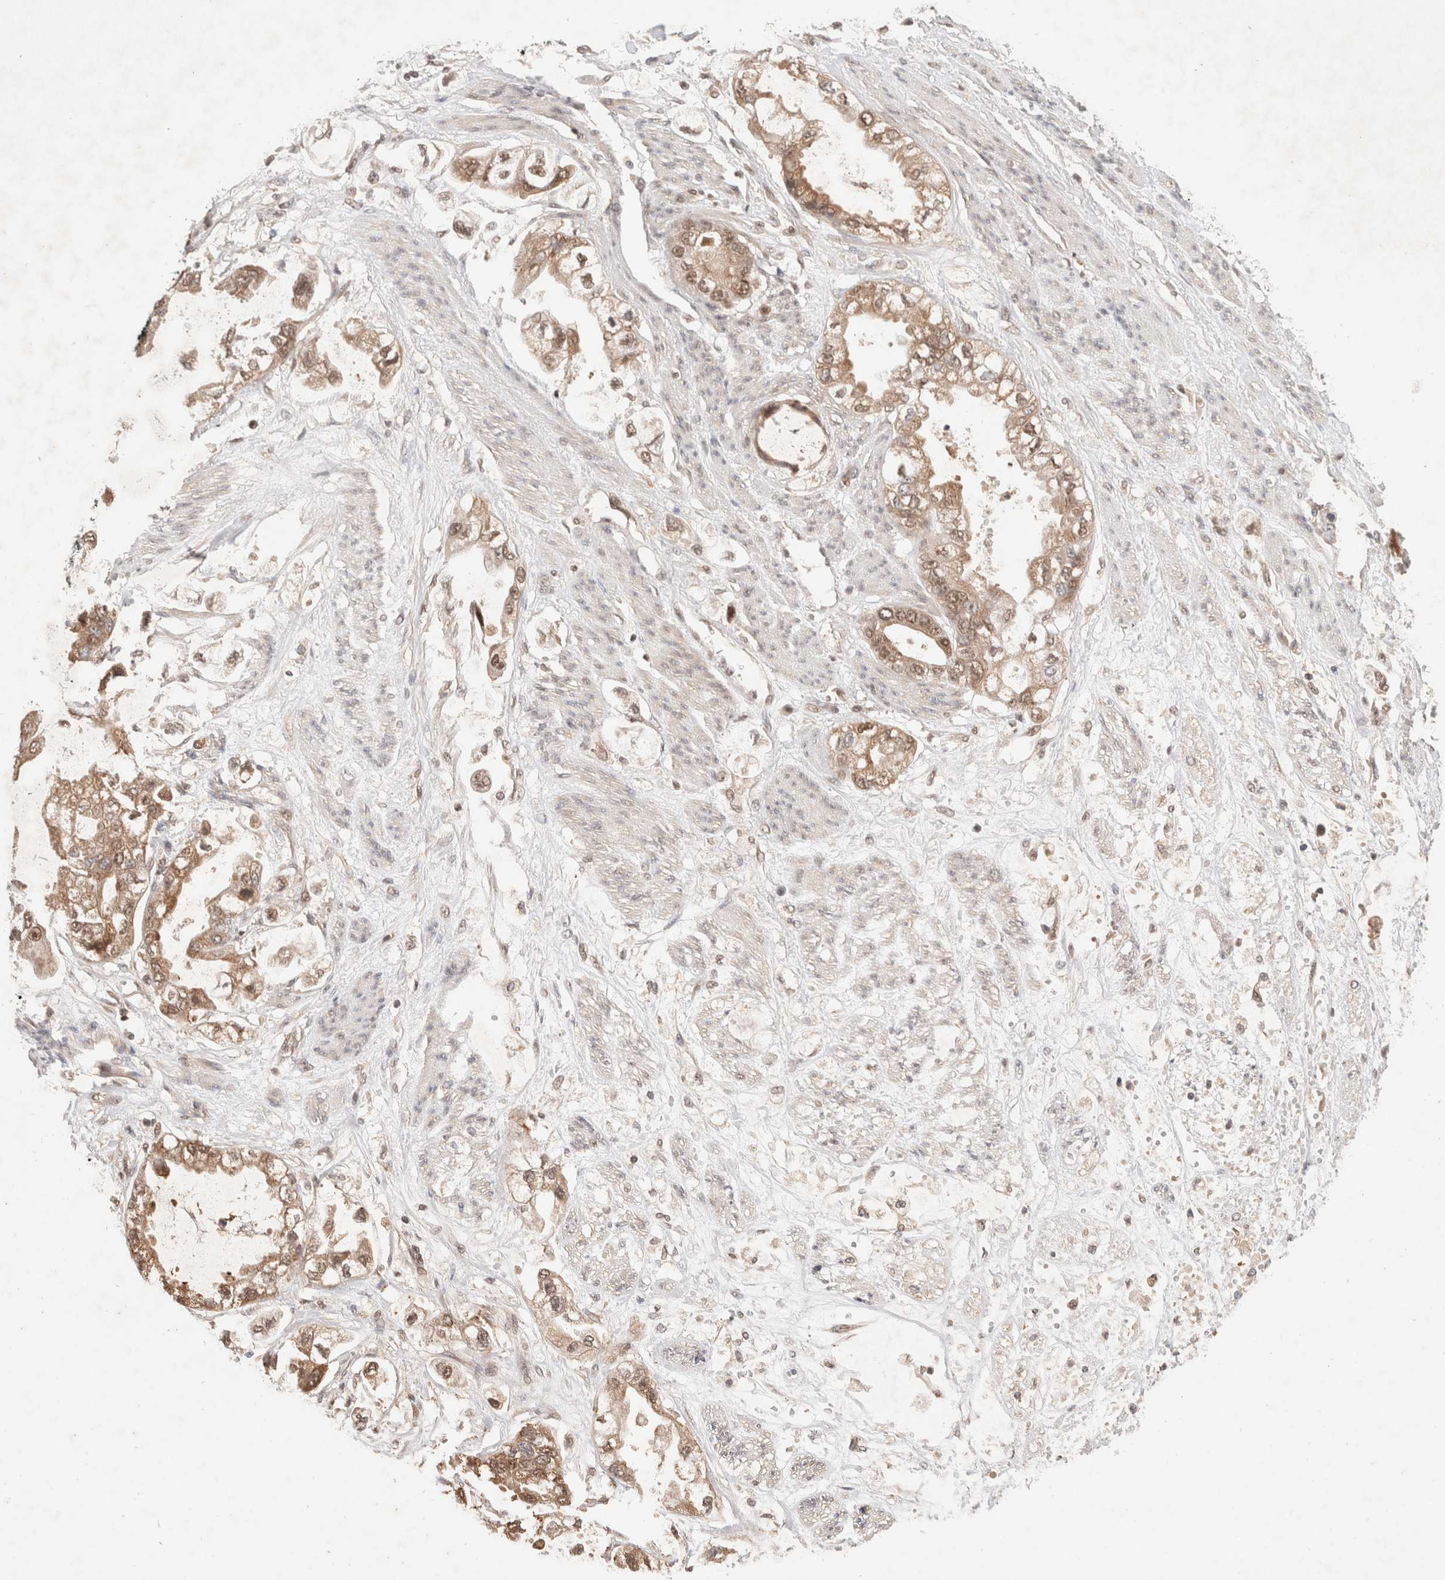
{"staining": {"intensity": "moderate", "quantity": ">75%", "location": "cytoplasmic/membranous,nuclear"}, "tissue": "stomach cancer", "cell_type": "Tumor cells", "image_type": "cancer", "snomed": [{"axis": "morphology", "description": "Adenocarcinoma, NOS"}, {"axis": "topography", "description": "Stomach"}], "caption": "Protein expression analysis of human stomach adenocarcinoma reveals moderate cytoplasmic/membranous and nuclear positivity in approximately >75% of tumor cells.", "gene": "SIKE1", "patient": {"sex": "male", "age": 62}}